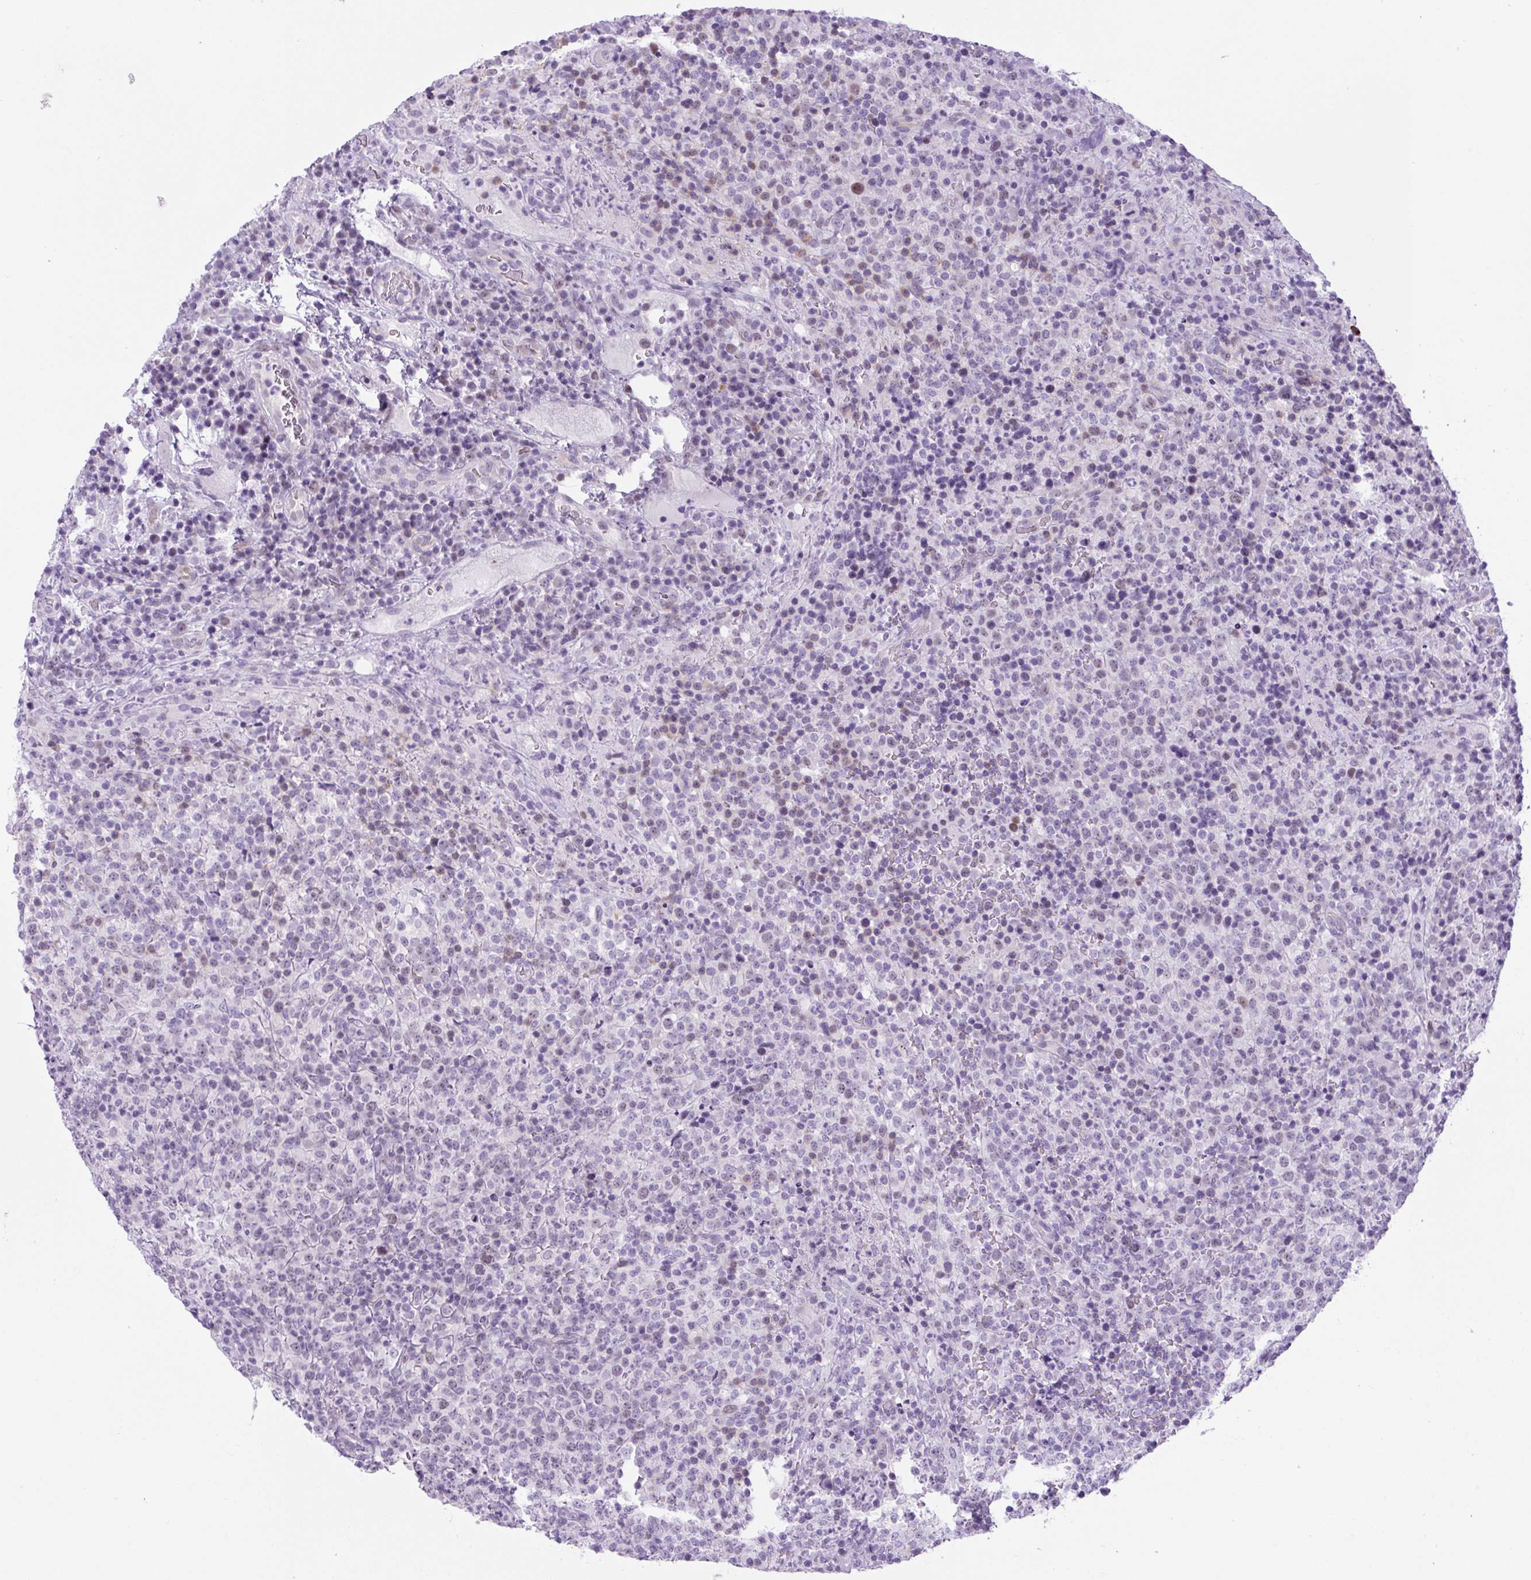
{"staining": {"intensity": "weak", "quantity": "<25%", "location": "nuclear"}, "tissue": "lymphoma", "cell_type": "Tumor cells", "image_type": "cancer", "snomed": [{"axis": "morphology", "description": "Malignant lymphoma, non-Hodgkin's type, High grade"}, {"axis": "topography", "description": "Lymph node"}], "caption": "A histopathology image of human malignant lymphoma, non-Hodgkin's type (high-grade) is negative for staining in tumor cells.", "gene": "ADAMTS19", "patient": {"sex": "male", "age": 54}}